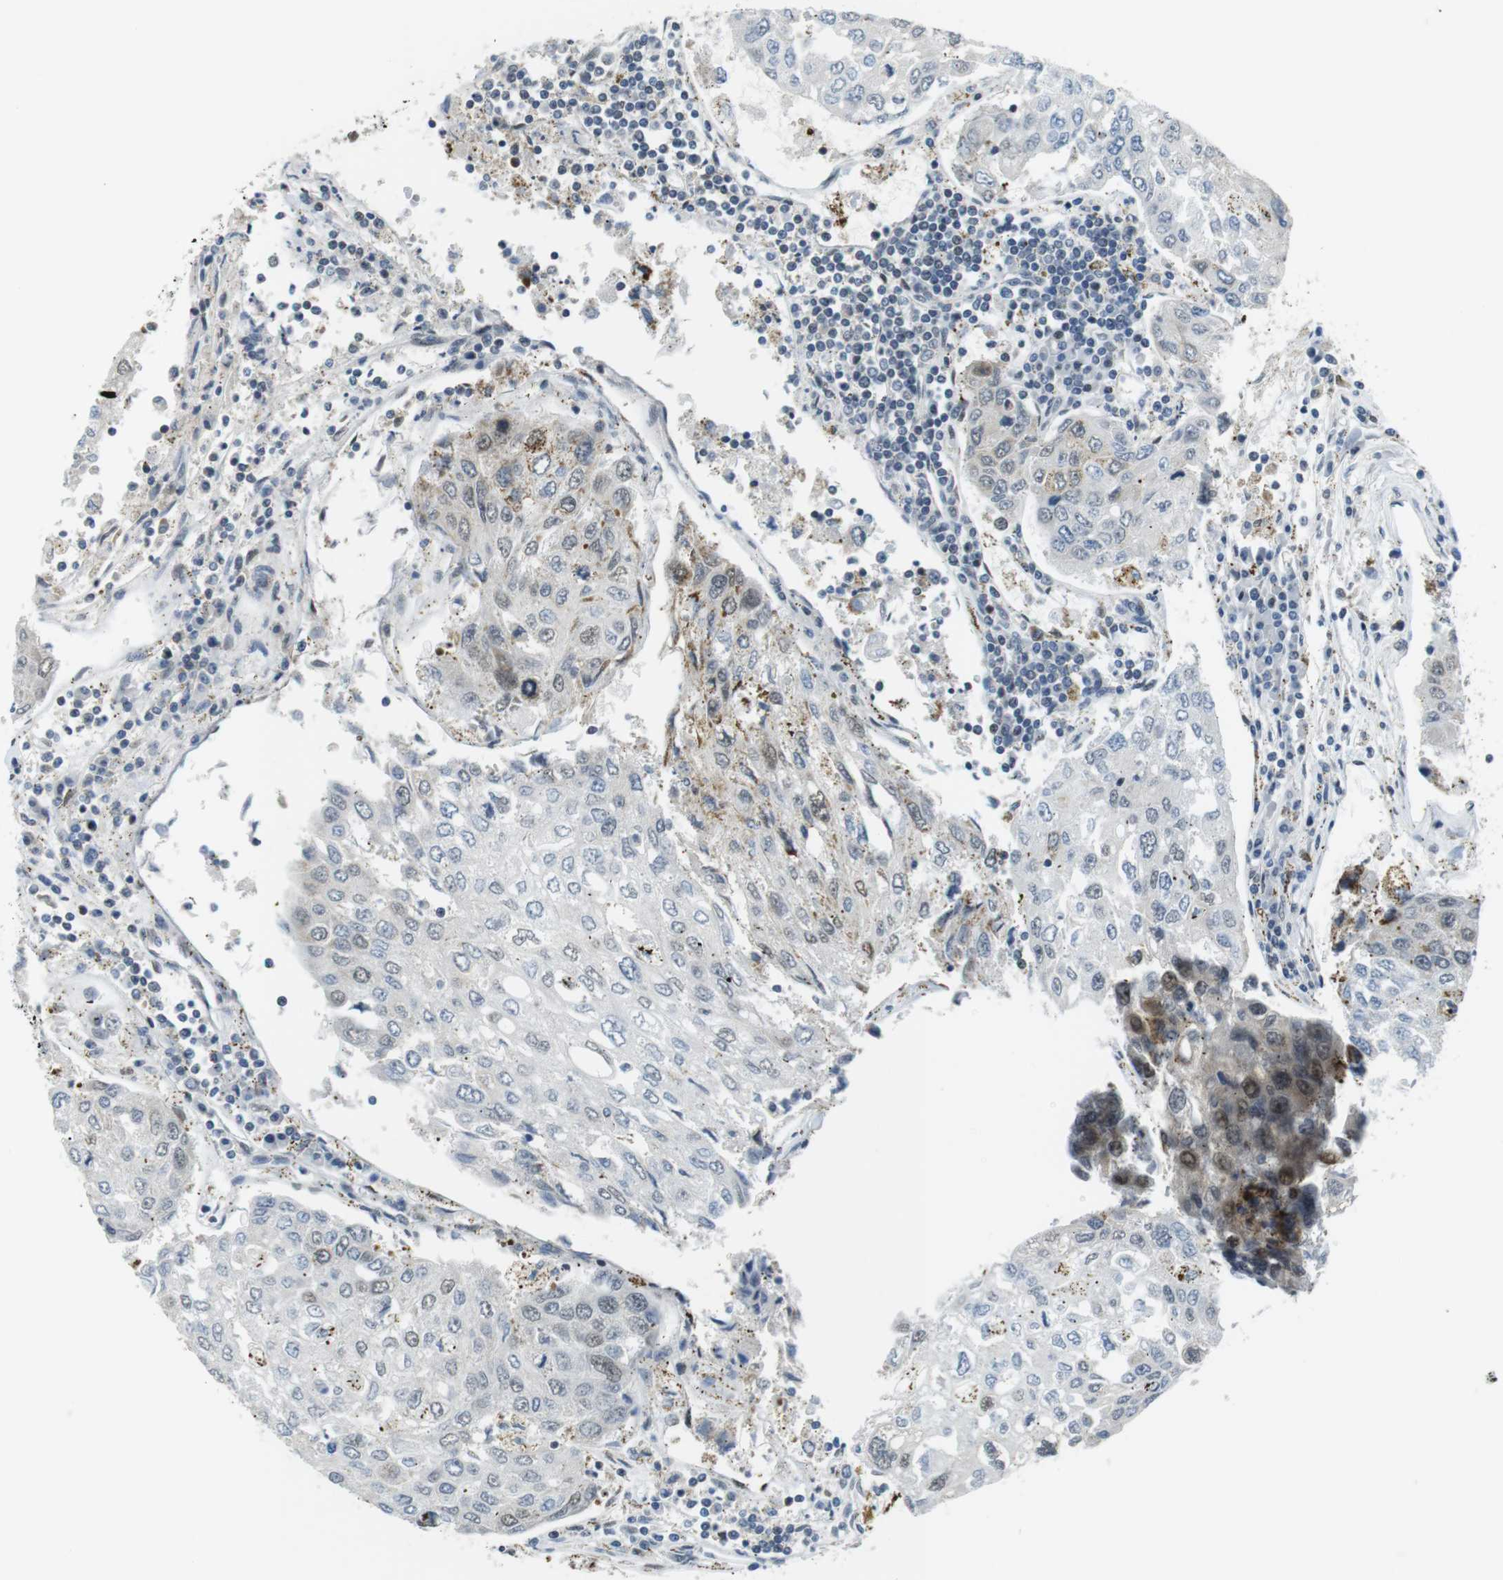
{"staining": {"intensity": "weak", "quantity": "<25%", "location": "cytoplasmic/membranous,nuclear"}, "tissue": "urothelial cancer", "cell_type": "Tumor cells", "image_type": "cancer", "snomed": [{"axis": "morphology", "description": "Urothelial carcinoma, High grade"}, {"axis": "topography", "description": "Lymph node"}, {"axis": "topography", "description": "Urinary bladder"}], "caption": "The image displays no significant staining in tumor cells of urothelial carcinoma (high-grade).", "gene": "USP7", "patient": {"sex": "male", "age": 51}}